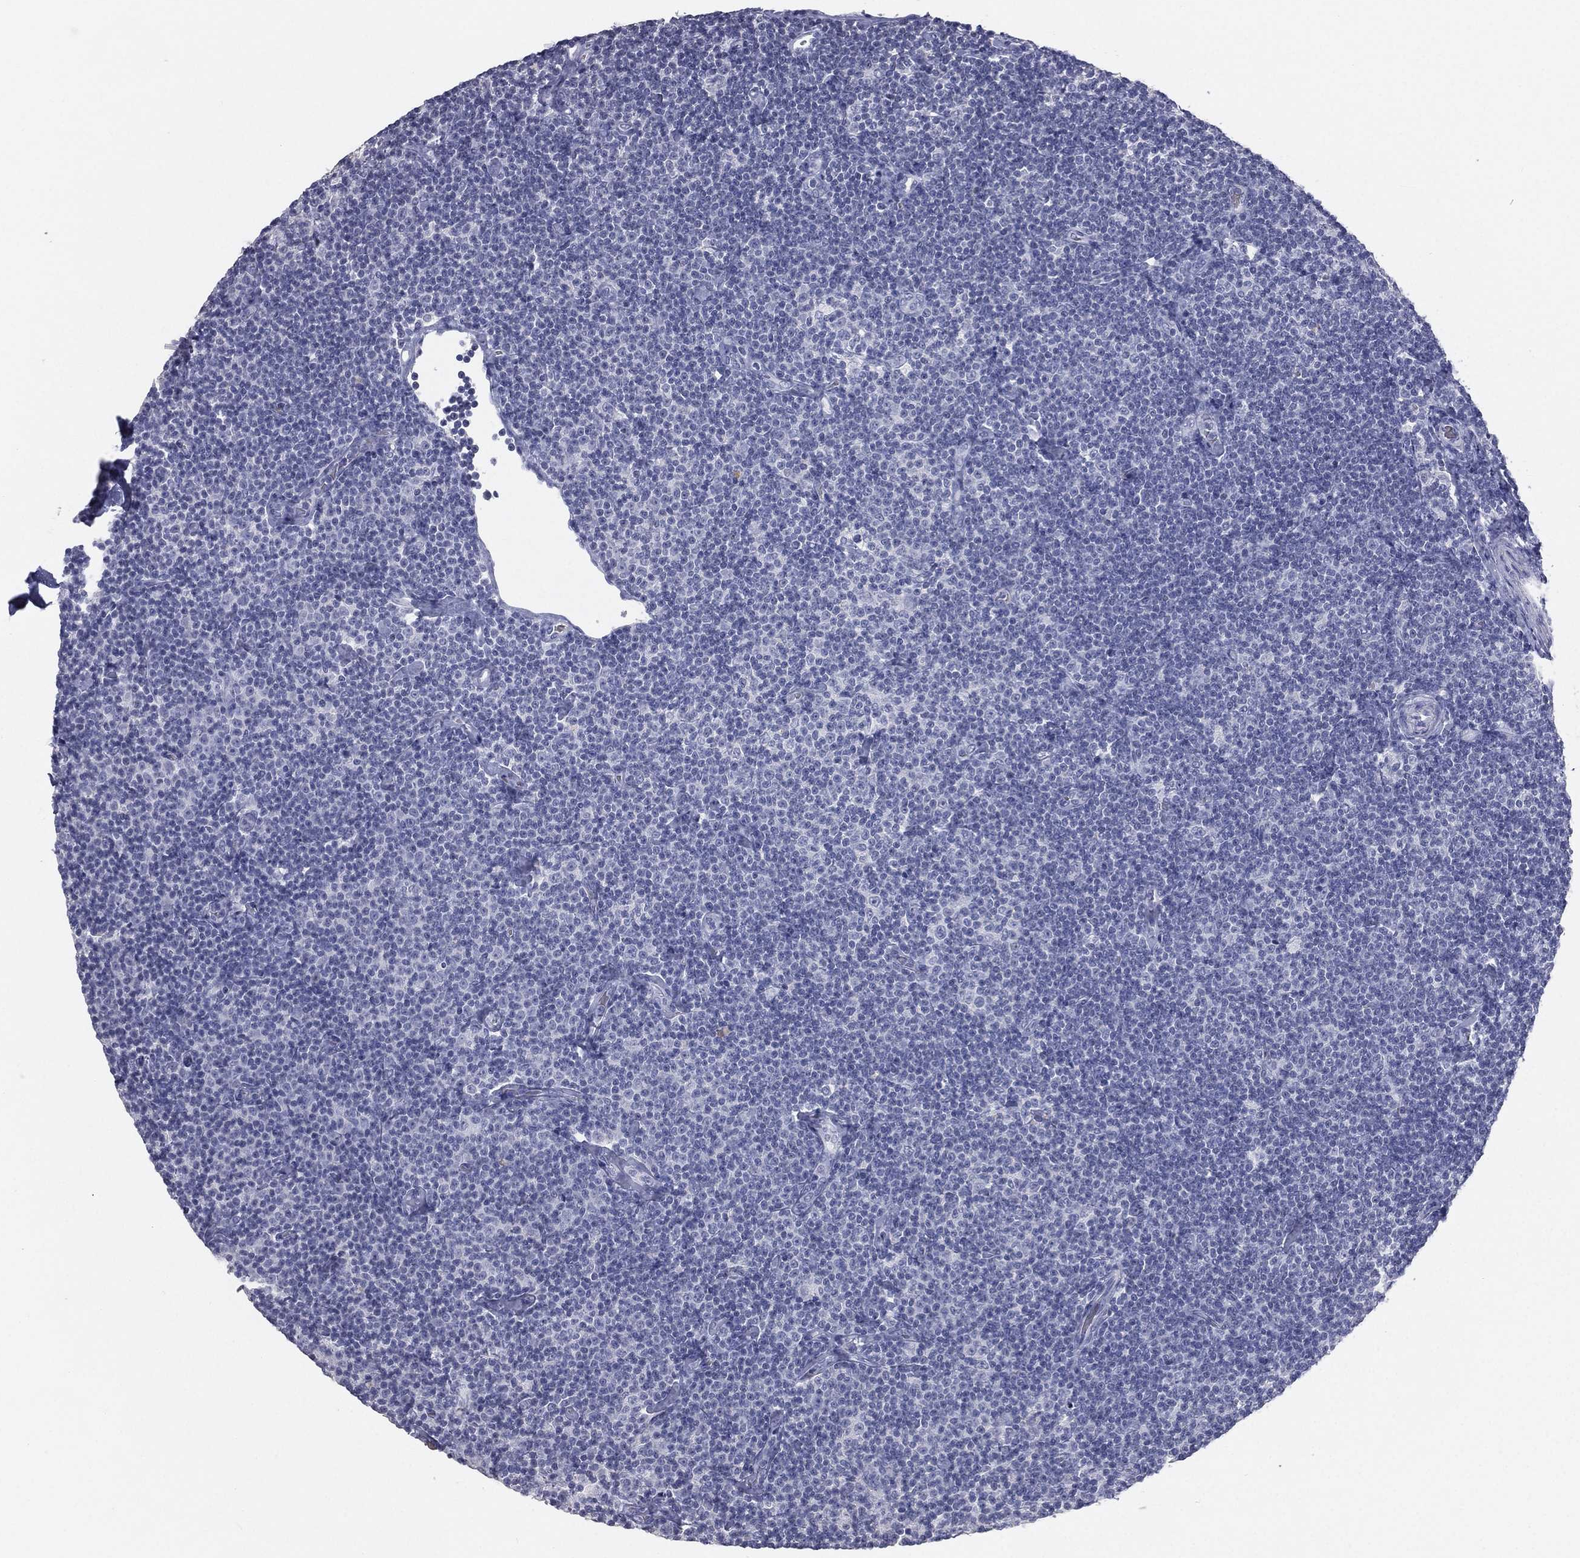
{"staining": {"intensity": "negative", "quantity": "none", "location": "none"}, "tissue": "lymphoma", "cell_type": "Tumor cells", "image_type": "cancer", "snomed": [{"axis": "morphology", "description": "Malignant lymphoma, non-Hodgkin's type, Low grade"}, {"axis": "topography", "description": "Lymph node"}], "caption": "Protein analysis of lymphoma demonstrates no significant staining in tumor cells.", "gene": "ESX1", "patient": {"sex": "male", "age": 81}}